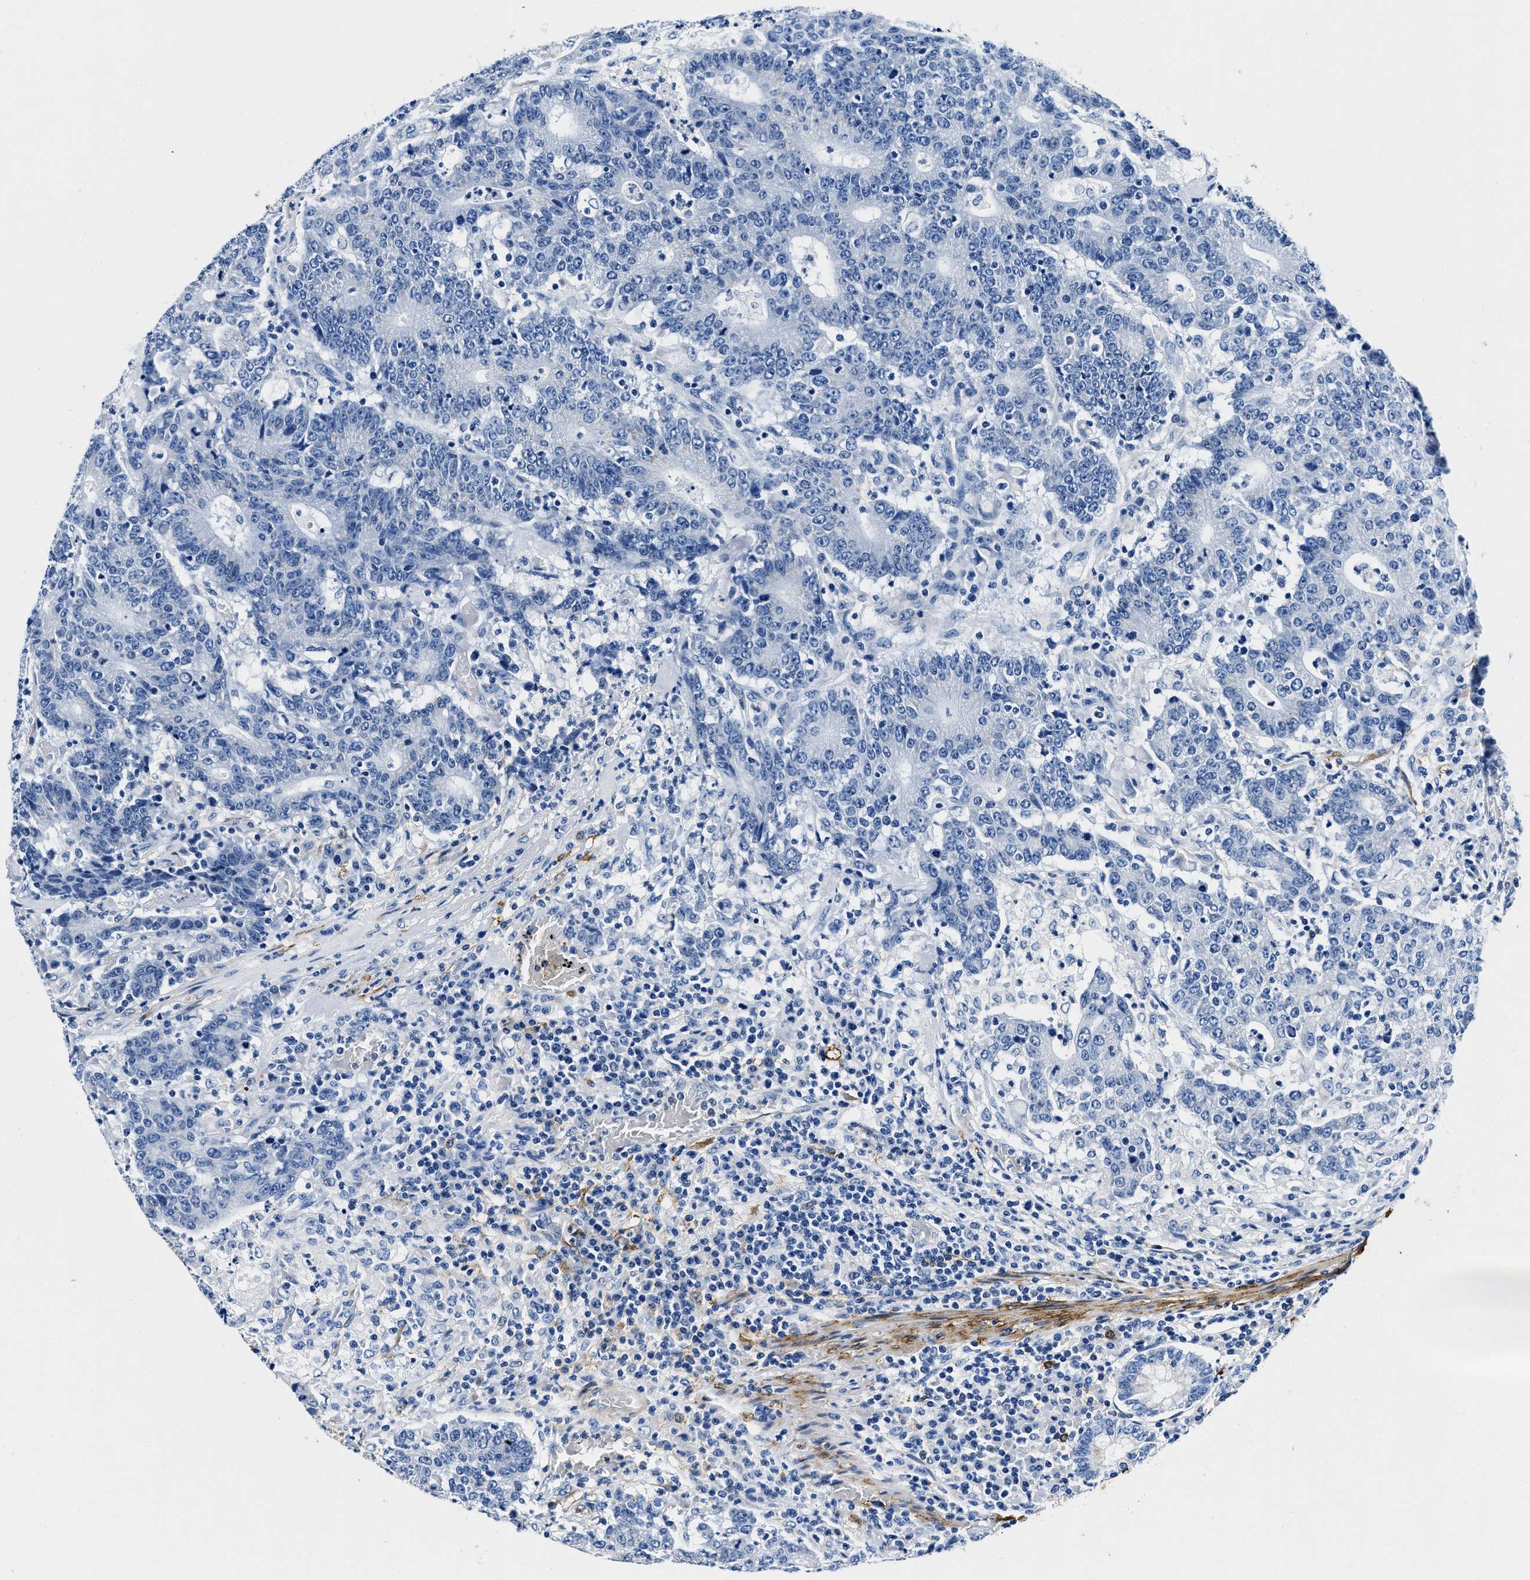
{"staining": {"intensity": "negative", "quantity": "none", "location": "none"}, "tissue": "colorectal cancer", "cell_type": "Tumor cells", "image_type": "cancer", "snomed": [{"axis": "morphology", "description": "Normal tissue, NOS"}, {"axis": "morphology", "description": "Adenocarcinoma, NOS"}, {"axis": "topography", "description": "Colon"}], "caption": "Colorectal adenocarcinoma was stained to show a protein in brown. There is no significant positivity in tumor cells. (DAB IHC, high magnification).", "gene": "TEX261", "patient": {"sex": "female", "age": 75}}